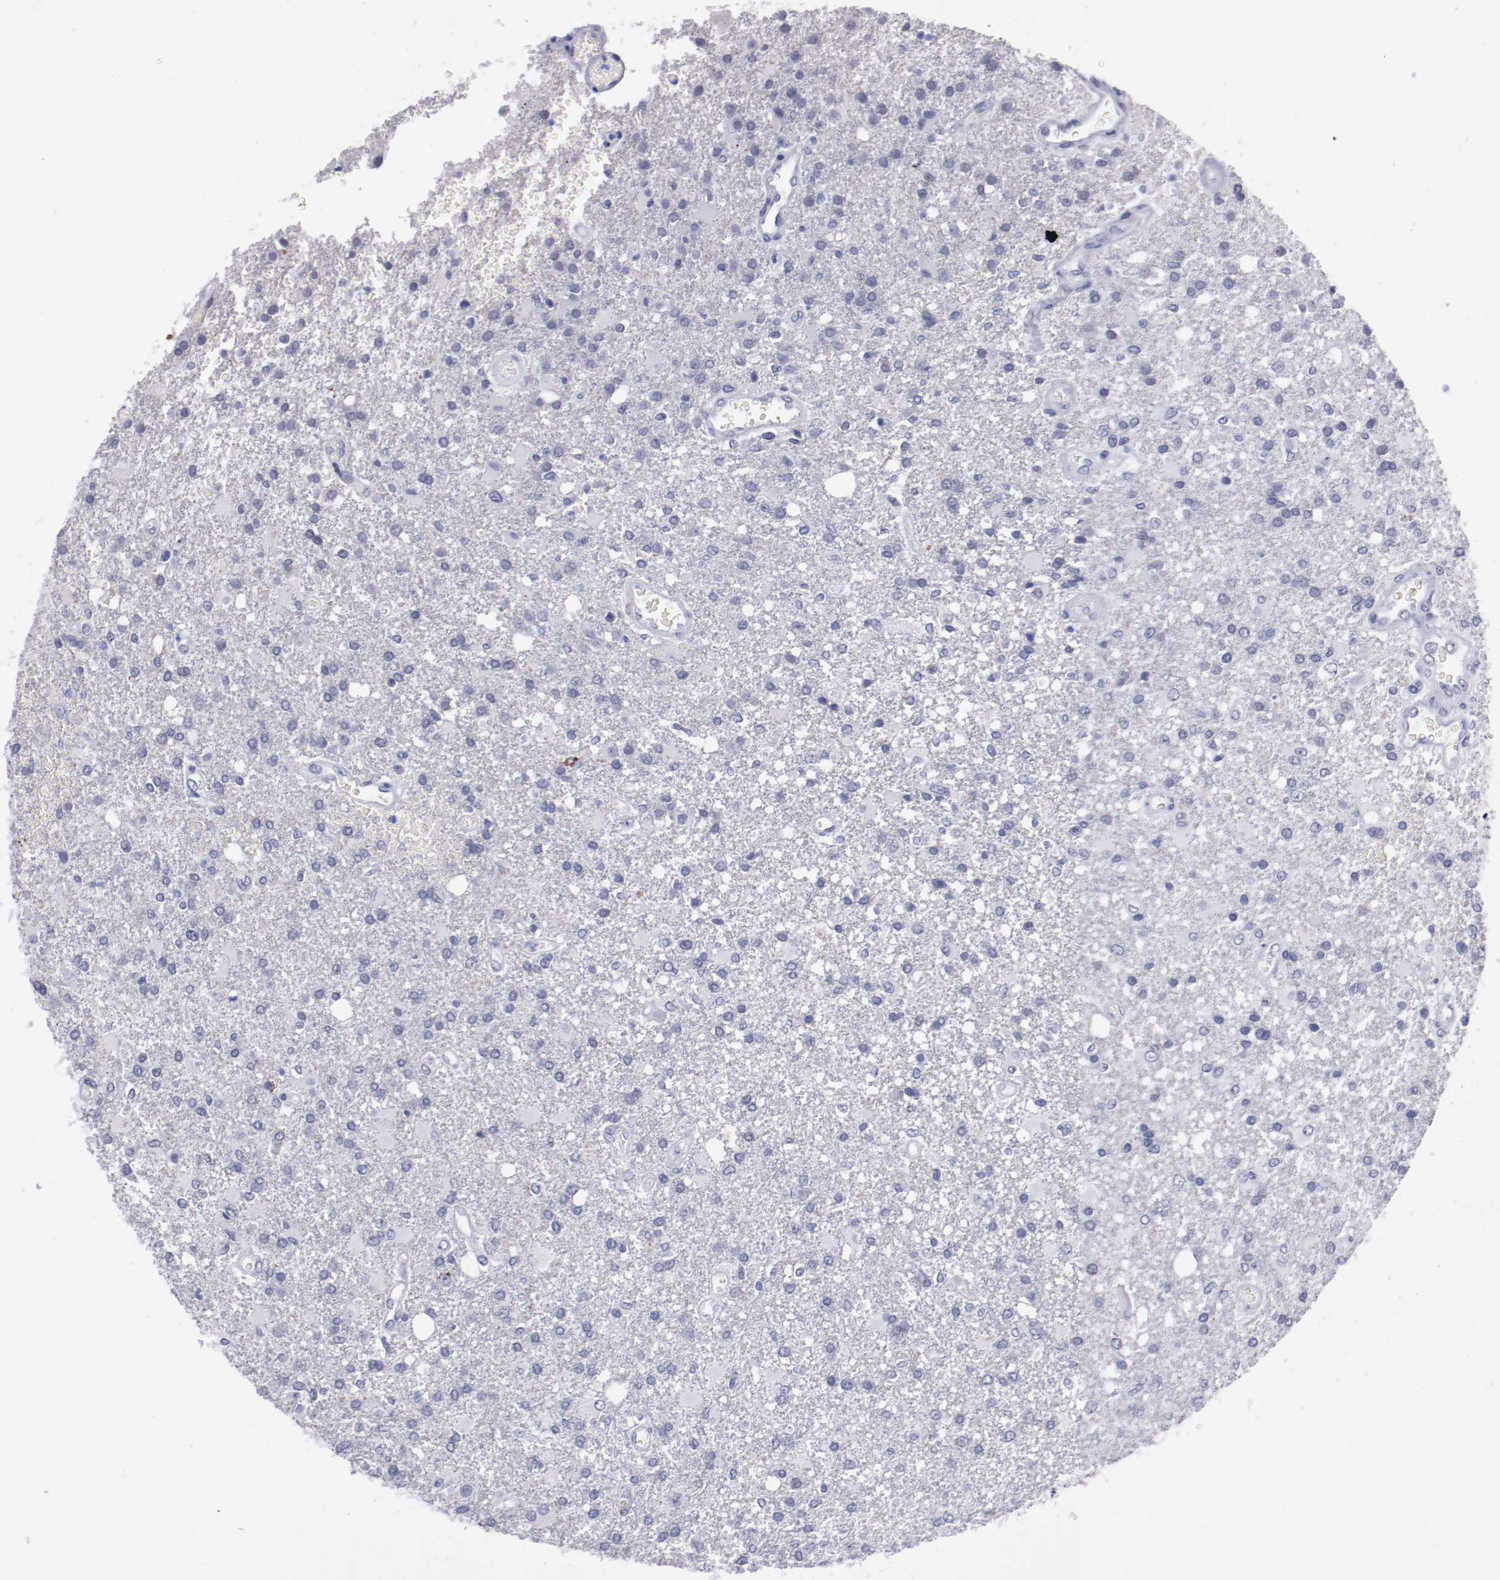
{"staining": {"intensity": "negative", "quantity": "none", "location": "none"}, "tissue": "glioma", "cell_type": "Tumor cells", "image_type": "cancer", "snomed": [{"axis": "morphology", "description": "Glioma, malignant, High grade"}, {"axis": "topography", "description": "Cerebral cortex"}], "caption": "This photomicrograph is of glioma stained with immunohistochemistry (IHC) to label a protein in brown with the nuclei are counter-stained blue. There is no staining in tumor cells. (DAB (3,3'-diaminobenzidine) immunohistochemistry with hematoxylin counter stain).", "gene": "HNF1B", "patient": {"sex": "male", "age": 79}}